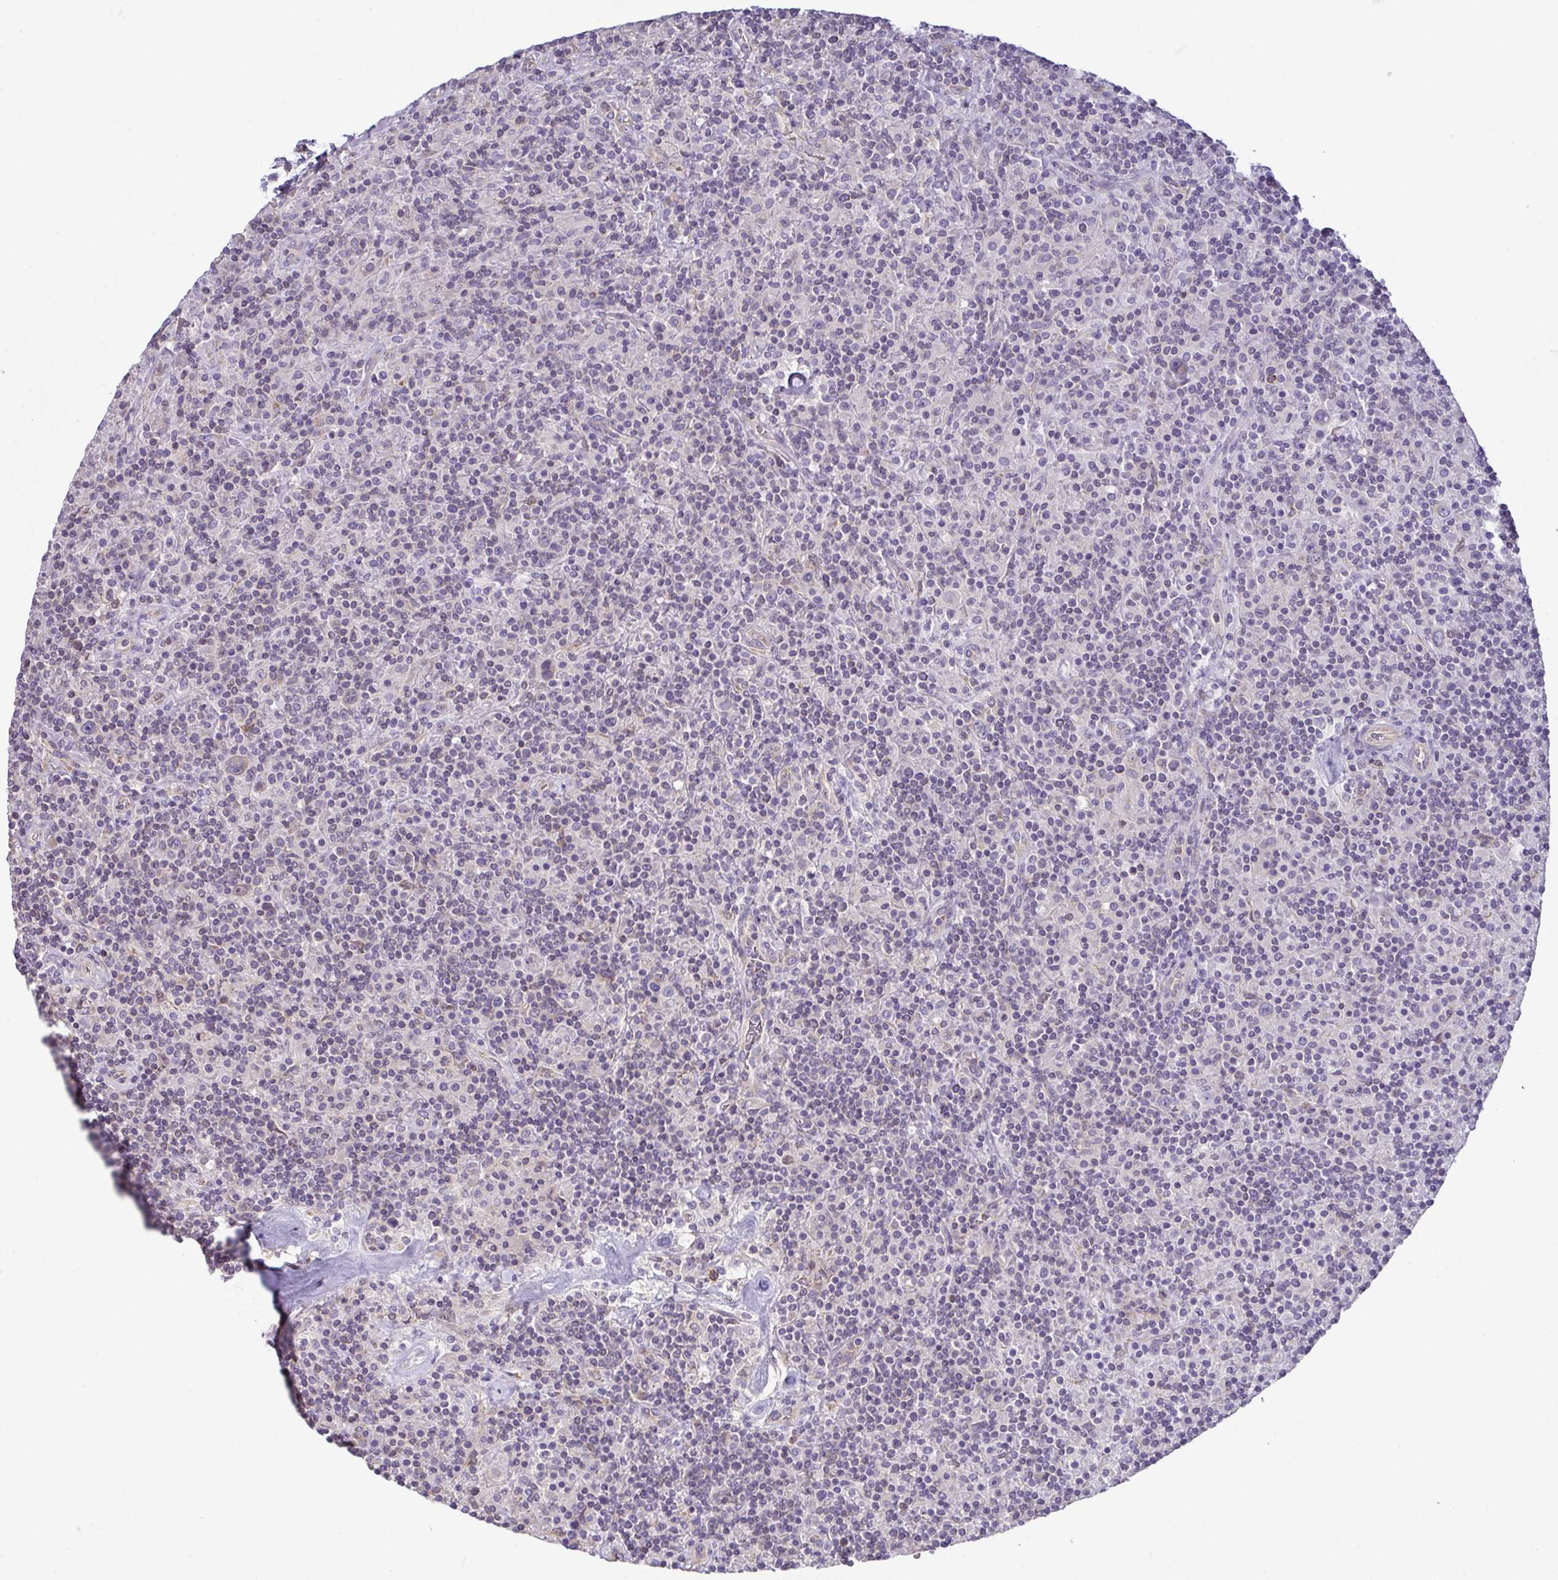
{"staining": {"intensity": "negative", "quantity": "none", "location": "none"}, "tissue": "lymphoma", "cell_type": "Tumor cells", "image_type": "cancer", "snomed": [{"axis": "morphology", "description": "Hodgkin's disease, NOS"}, {"axis": "topography", "description": "Lymph node"}], "caption": "A histopathology image of lymphoma stained for a protein reveals no brown staining in tumor cells.", "gene": "MYL10", "patient": {"sex": "male", "age": 70}}